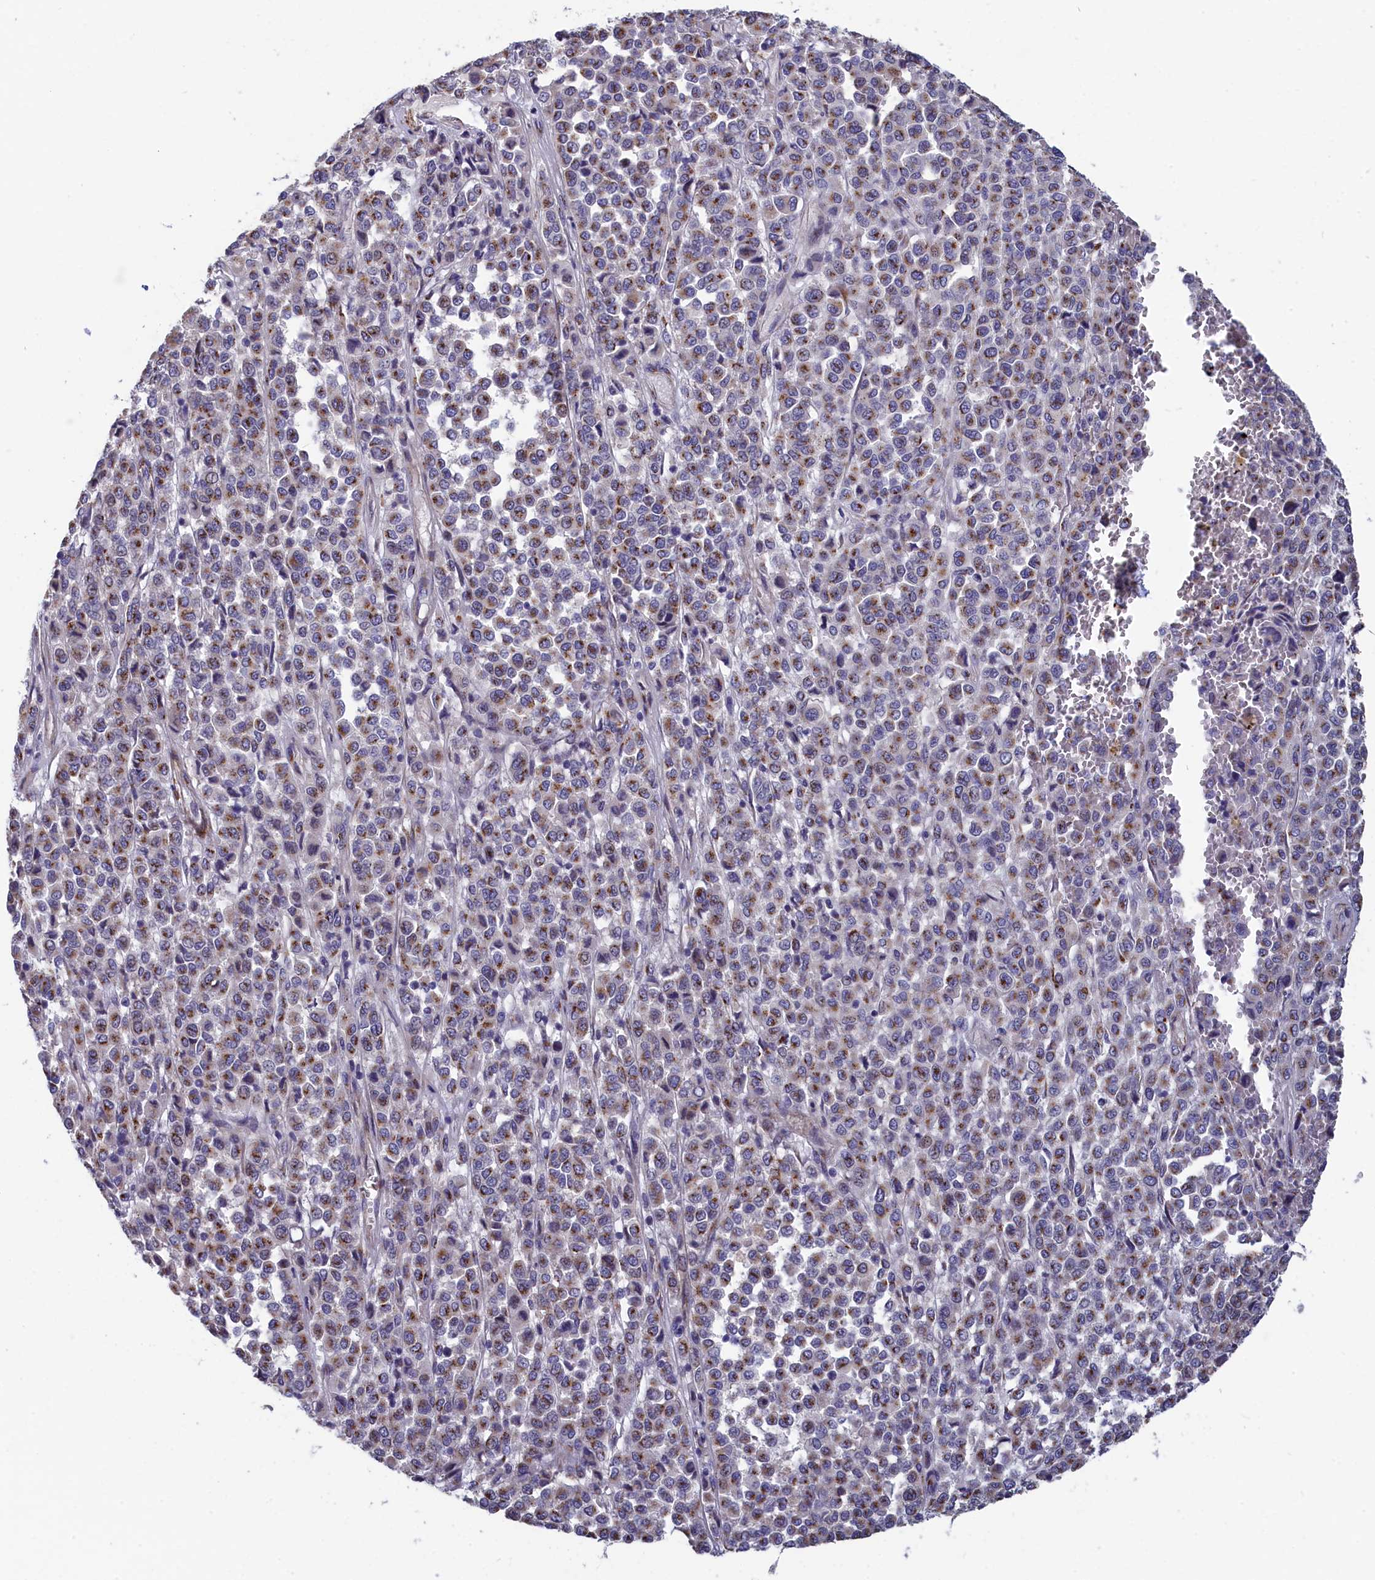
{"staining": {"intensity": "moderate", "quantity": "25%-75%", "location": "cytoplasmic/membranous"}, "tissue": "melanoma", "cell_type": "Tumor cells", "image_type": "cancer", "snomed": [{"axis": "morphology", "description": "Malignant melanoma, Metastatic site"}, {"axis": "topography", "description": "Pancreas"}], "caption": "This image exhibits malignant melanoma (metastatic site) stained with IHC to label a protein in brown. The cytoplasmic/membranous of tumor cells show moderate positivity for the protein. Nuclei are counter-stained blue.", "gene": "TUBGCP4", "patient": {"sex": "female", "age": 30}}